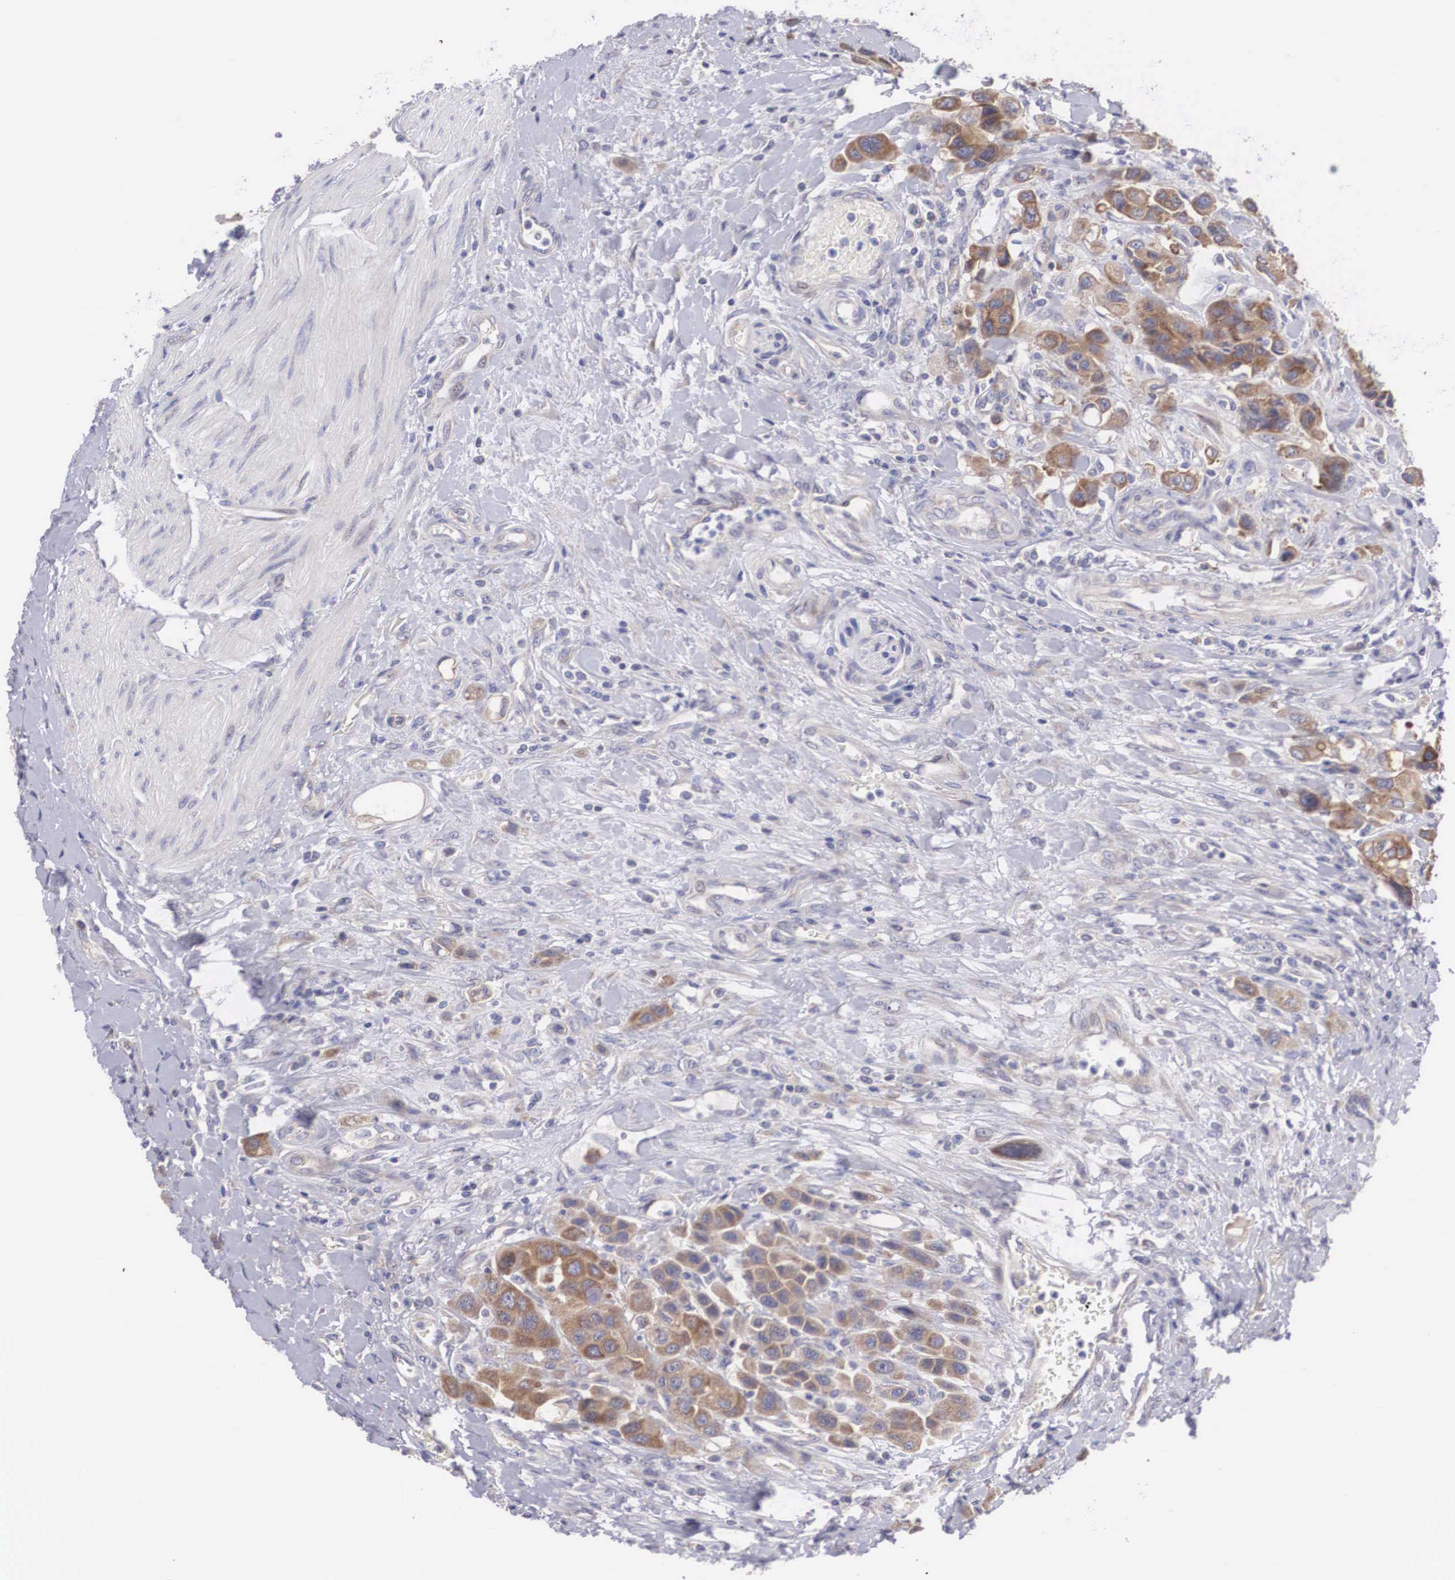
{"staining": {"intensity": "moderate", "quantity": "25%-75%", "location": "cytoplasmic/membranous"}, "tissue": "urothelial cancer", "cell_type": "Tumor cells", "image_type": "cancer", "snomed": [{"axis": "morphology", "description": "Urothelial carcinoma, High grade"}, {"axis": "topography", "description": "Urinary bladder"}], "caption": "Immunohistochemistry micrograph of urothelial cancer stained for a protein (brown), which reveals medium levels of moderate cytoplasmic/membranous staining in approximately 25%-75% of tumor cells.", "gene": "TXLNG", "patient": {"sex": "male", "age": 50}}